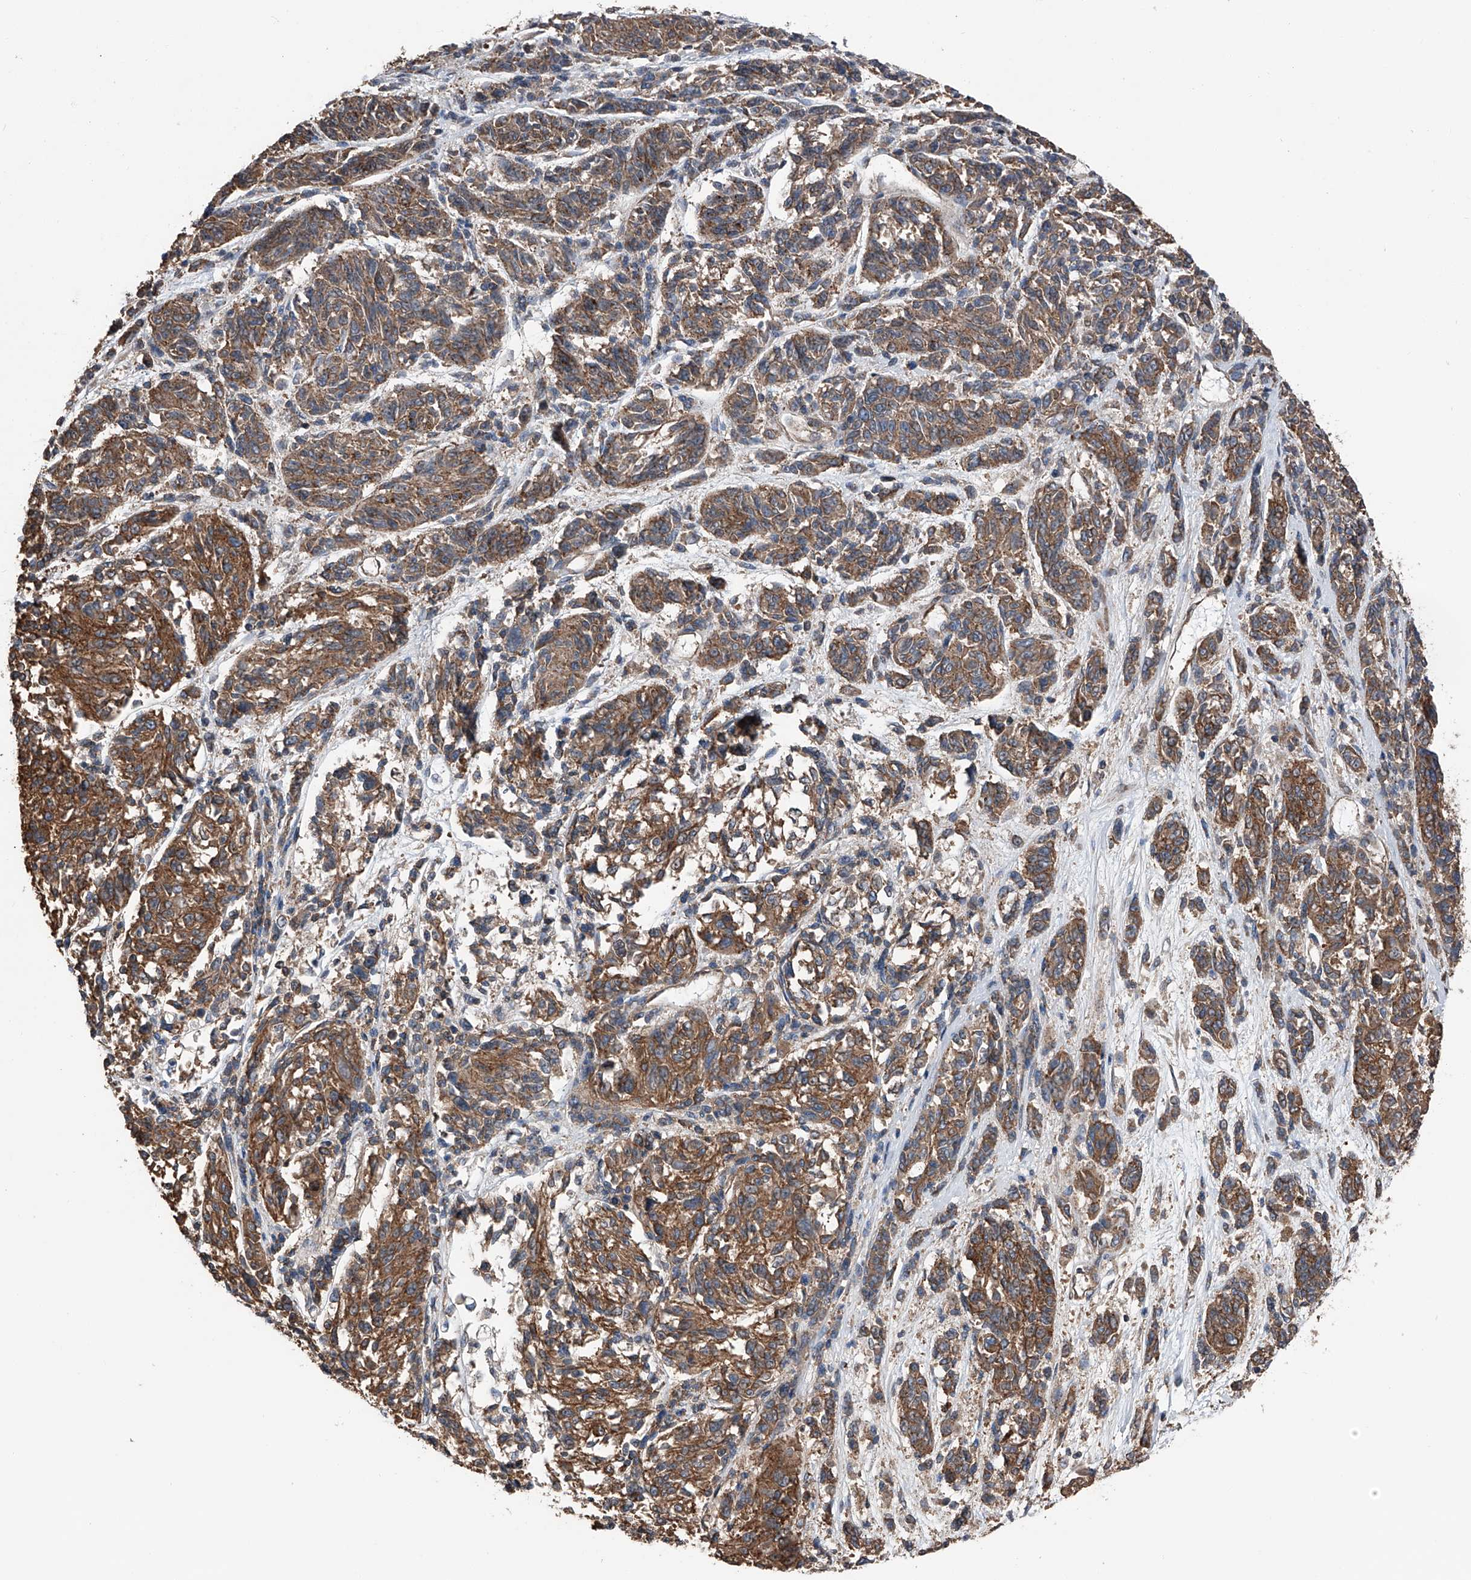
{"staining": {"intensity": "moderate", "quantity": ">75%", "location": "cytoplasmic/membranous"}, "tissue": "melanoma", "cell_type": "Tumor cells", "image_type": "cancer", "snomed": [{"axis": "morphology", "description": "Malignant melanoma, NOS"}, {"axis": "topography", "description": "Skin"}], "caption": "A medium amount of moderate cytoplasmic/membranous positivity is present in approximately >75% of tumor cells in malignant melanoma tissue.", "gene": "KCNJ2", "patient": {"sex": "male", "age": 53}}